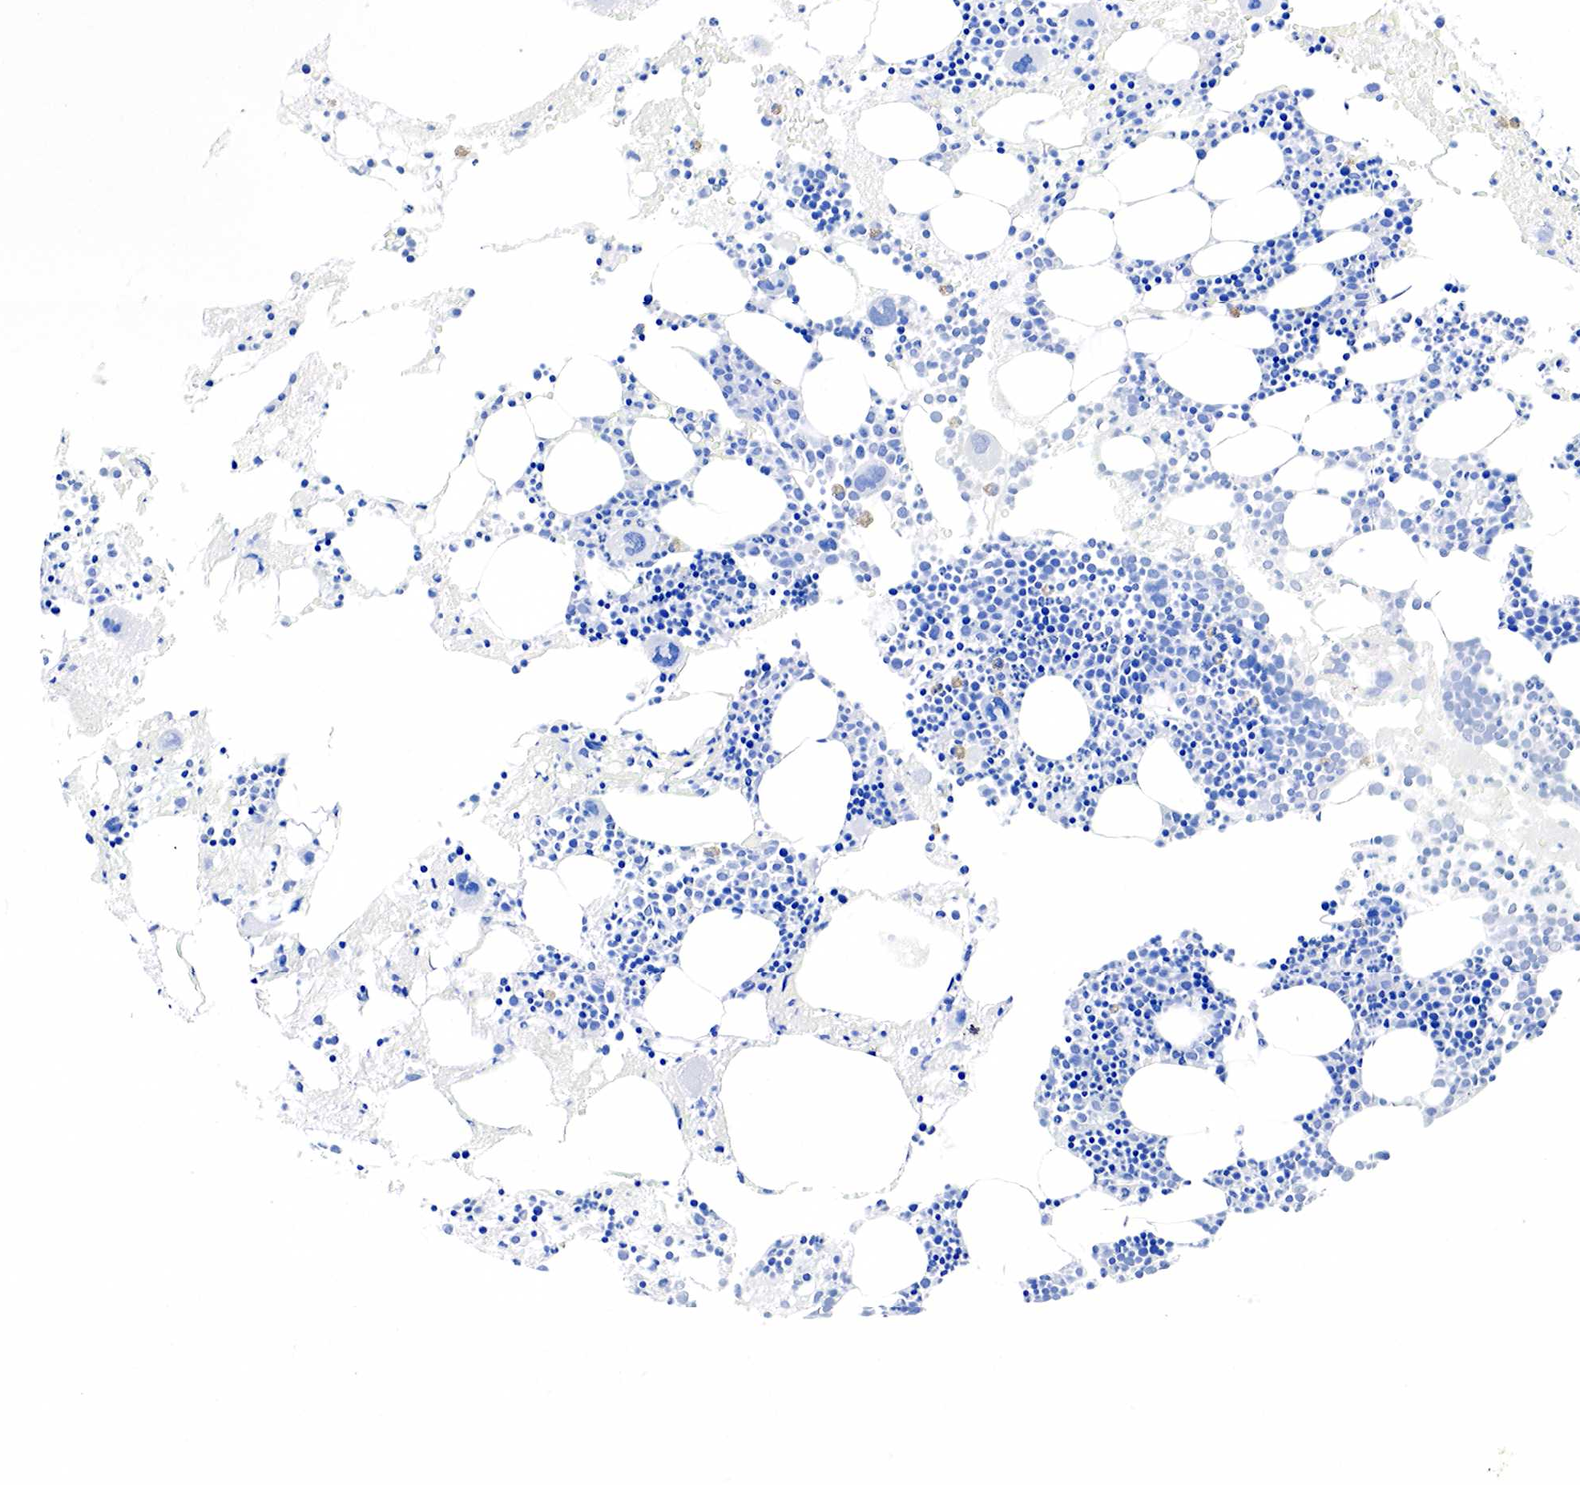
{"staining": {"intensity": "negative", "quantity": "none", "location": "none"}, "tissue": "bone marrow", "cell_type": "Hematopoietic cells", "image_type": "normal", "snomed": [{"axis": "morphology", "description": "Normal tissue, NOS"}, {"axis": "topography", "description": "Bone marrow"}], "caption": "Immunohistochemical staining of normal bone marrow displays no significant expression in hematopoietic cells.", "gene": "GCG", "patient": {"sex": "male", "age": 75}}